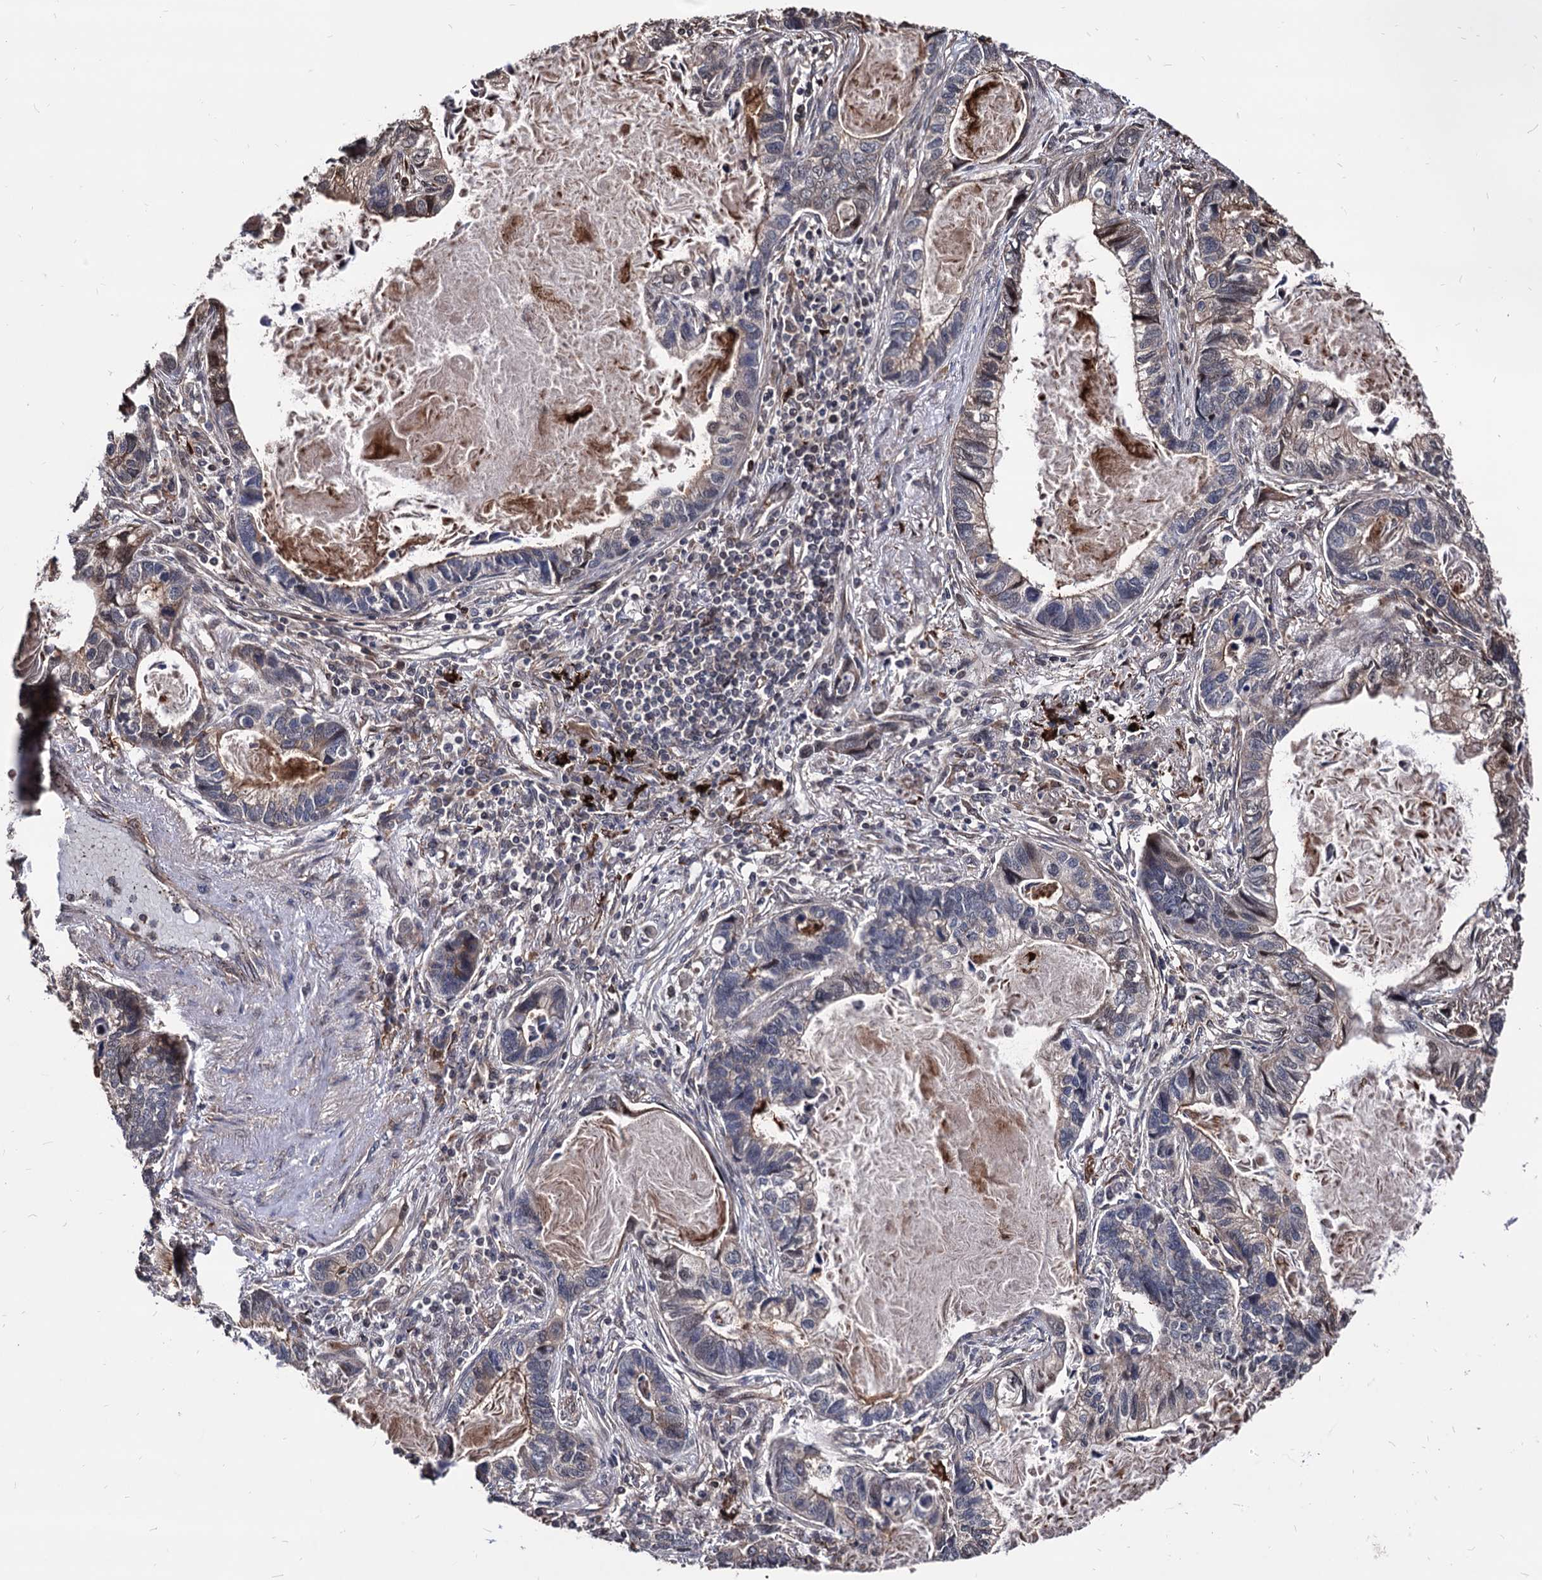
{"staining": {"intensity": "weak", "quantity": "25%-75%", "location": "cytoplasmic/membranous"}, "tissue": "lung cancer", "cell_type": "Tumor cells", "image_type": "cancer", "snomed": [{"axis": "morphology", "description": "Adenocarcinoma, NOS"}, {"axis": "topography", "description": "Lung"}], "caption": "Protein expression analysis of lung cancer demonstrates weak cytoplasmic/membranous staining in about 25%-75% of tumor cells.", "gene": "ANKRD12", "patient": {"sex": "male", "age": 67}}